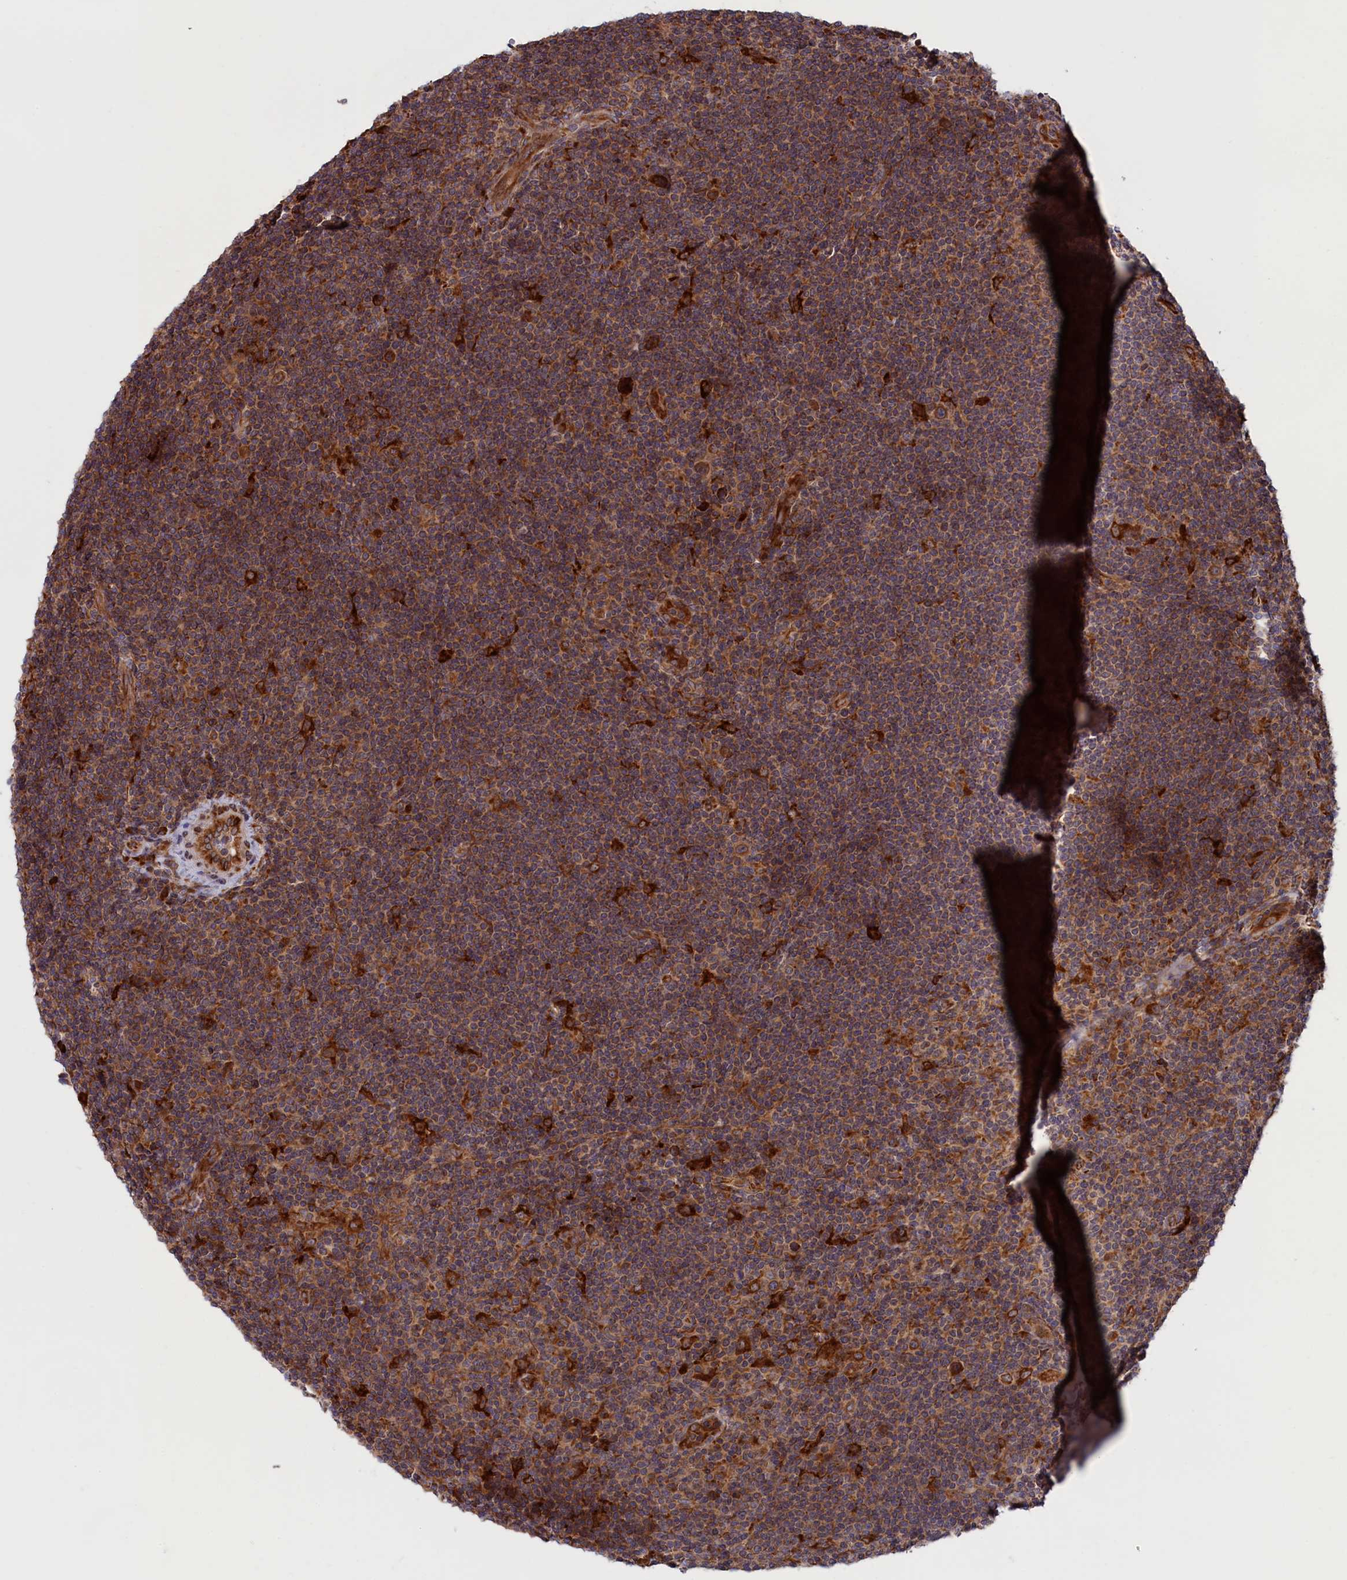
{"staining": {"intensity": "strong", "quantity": "25%-75%", "location": "cytoplasmic/membranous"}, "tissue": "lymphoma", "cell_type": "Tumor cells", "image_type": "cancer", "snomed": [{"axis": "morphology", "description": "Hodgkin's disease, NOS"}, {"axis": "topography", "description": "Lymph node"}], "caption": "The immunohistochemical stain highlights strong cytoplasmic/membranous expression in tumor cells of Hodgkin's disease tissue.", "gene": "PLA2G4C", "patient": {"sex": "female", "age": 57}}